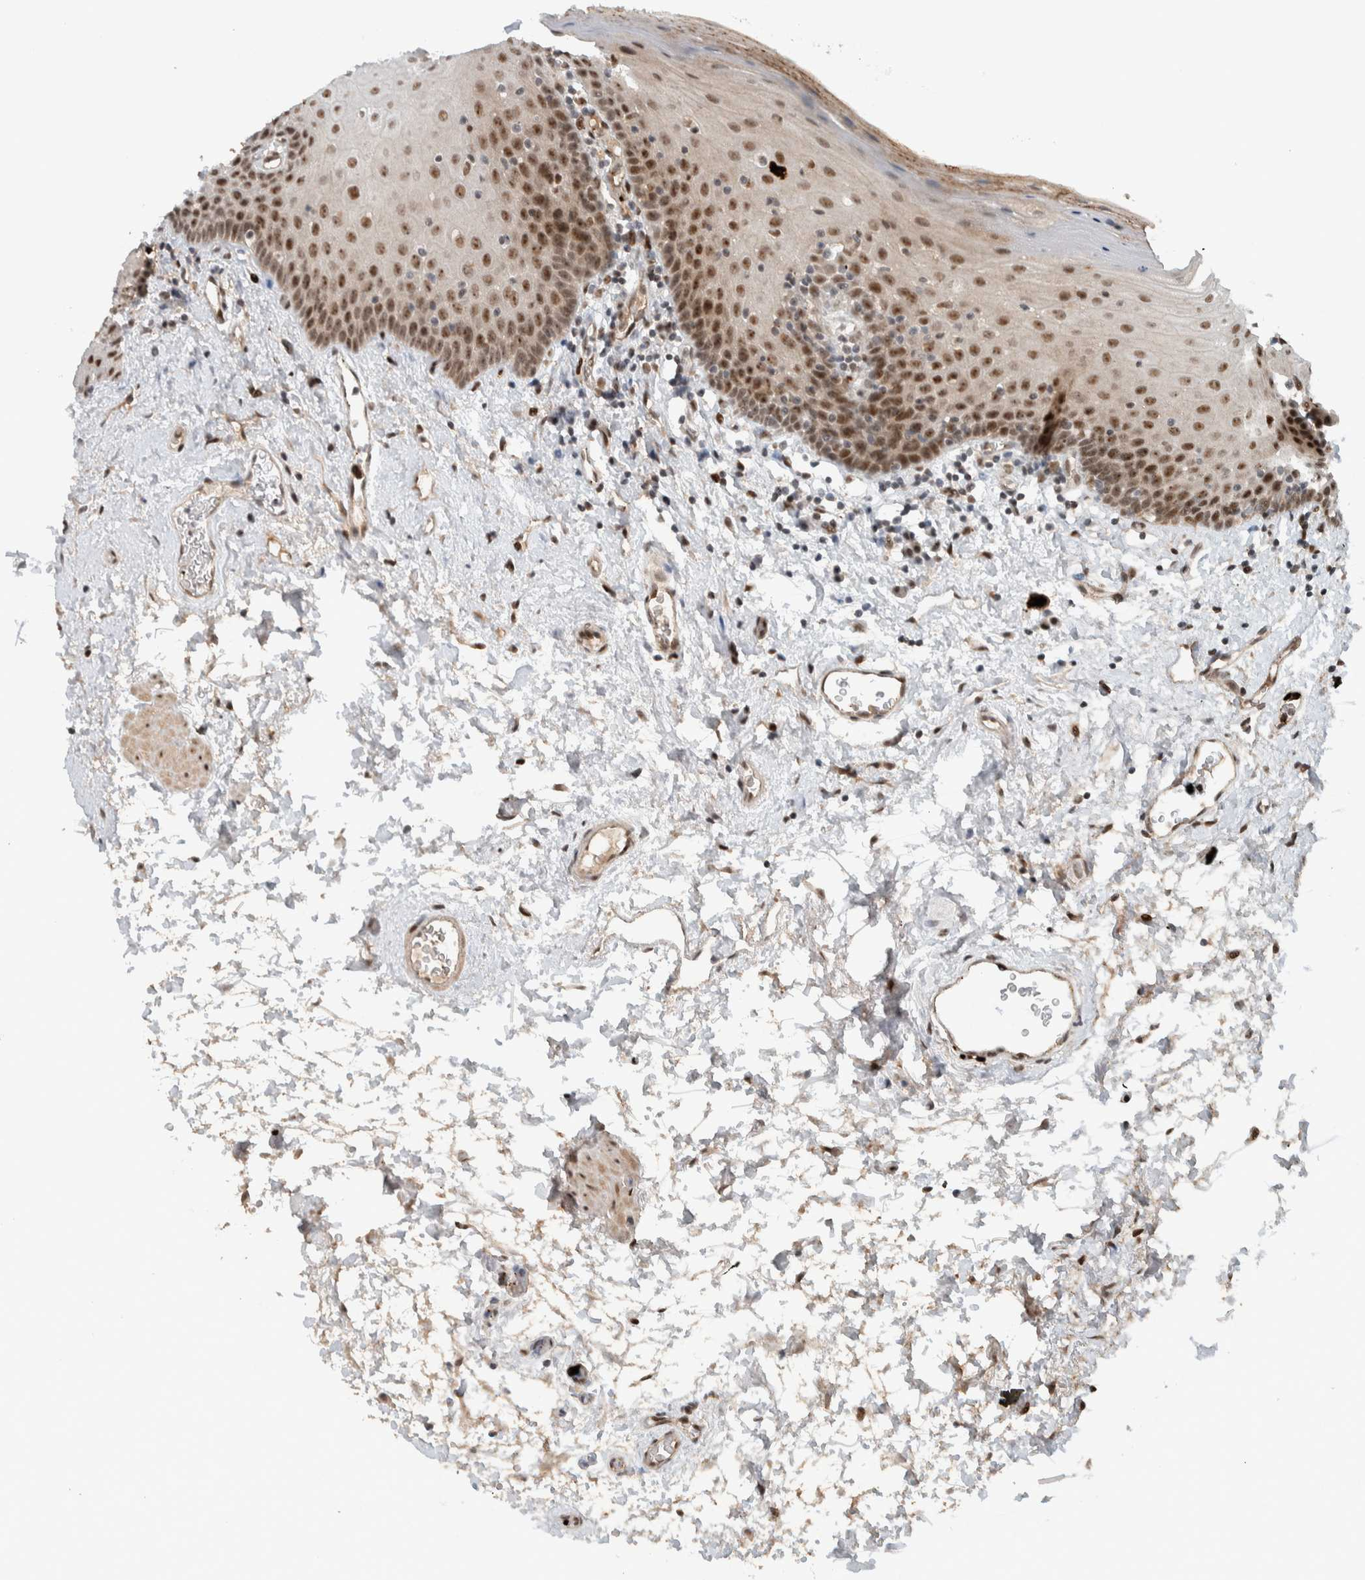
{"staining": {"intensity": "moderate", "quantity": ">75%", "location": "nuclear"}, "tissue": "oral mucosa", "cell_type": "Squamous epithelial cells", "image_type": "normal", "snomed": [{"axis": "morphology", "description": "Normal tissue, NOS"}, {"axis": "topography", "description": "Oral tissue"}], "caption": "Oral mucosa stained with DAB (3,3'-diaminobenzidine) immunohistochemistry (IHC) shows medium levels of moderate nuclear positivity in about >75% of squamous epithelial cells.", "gene": "ZFP91", "patient": {"sex": "male", "age": 66}}